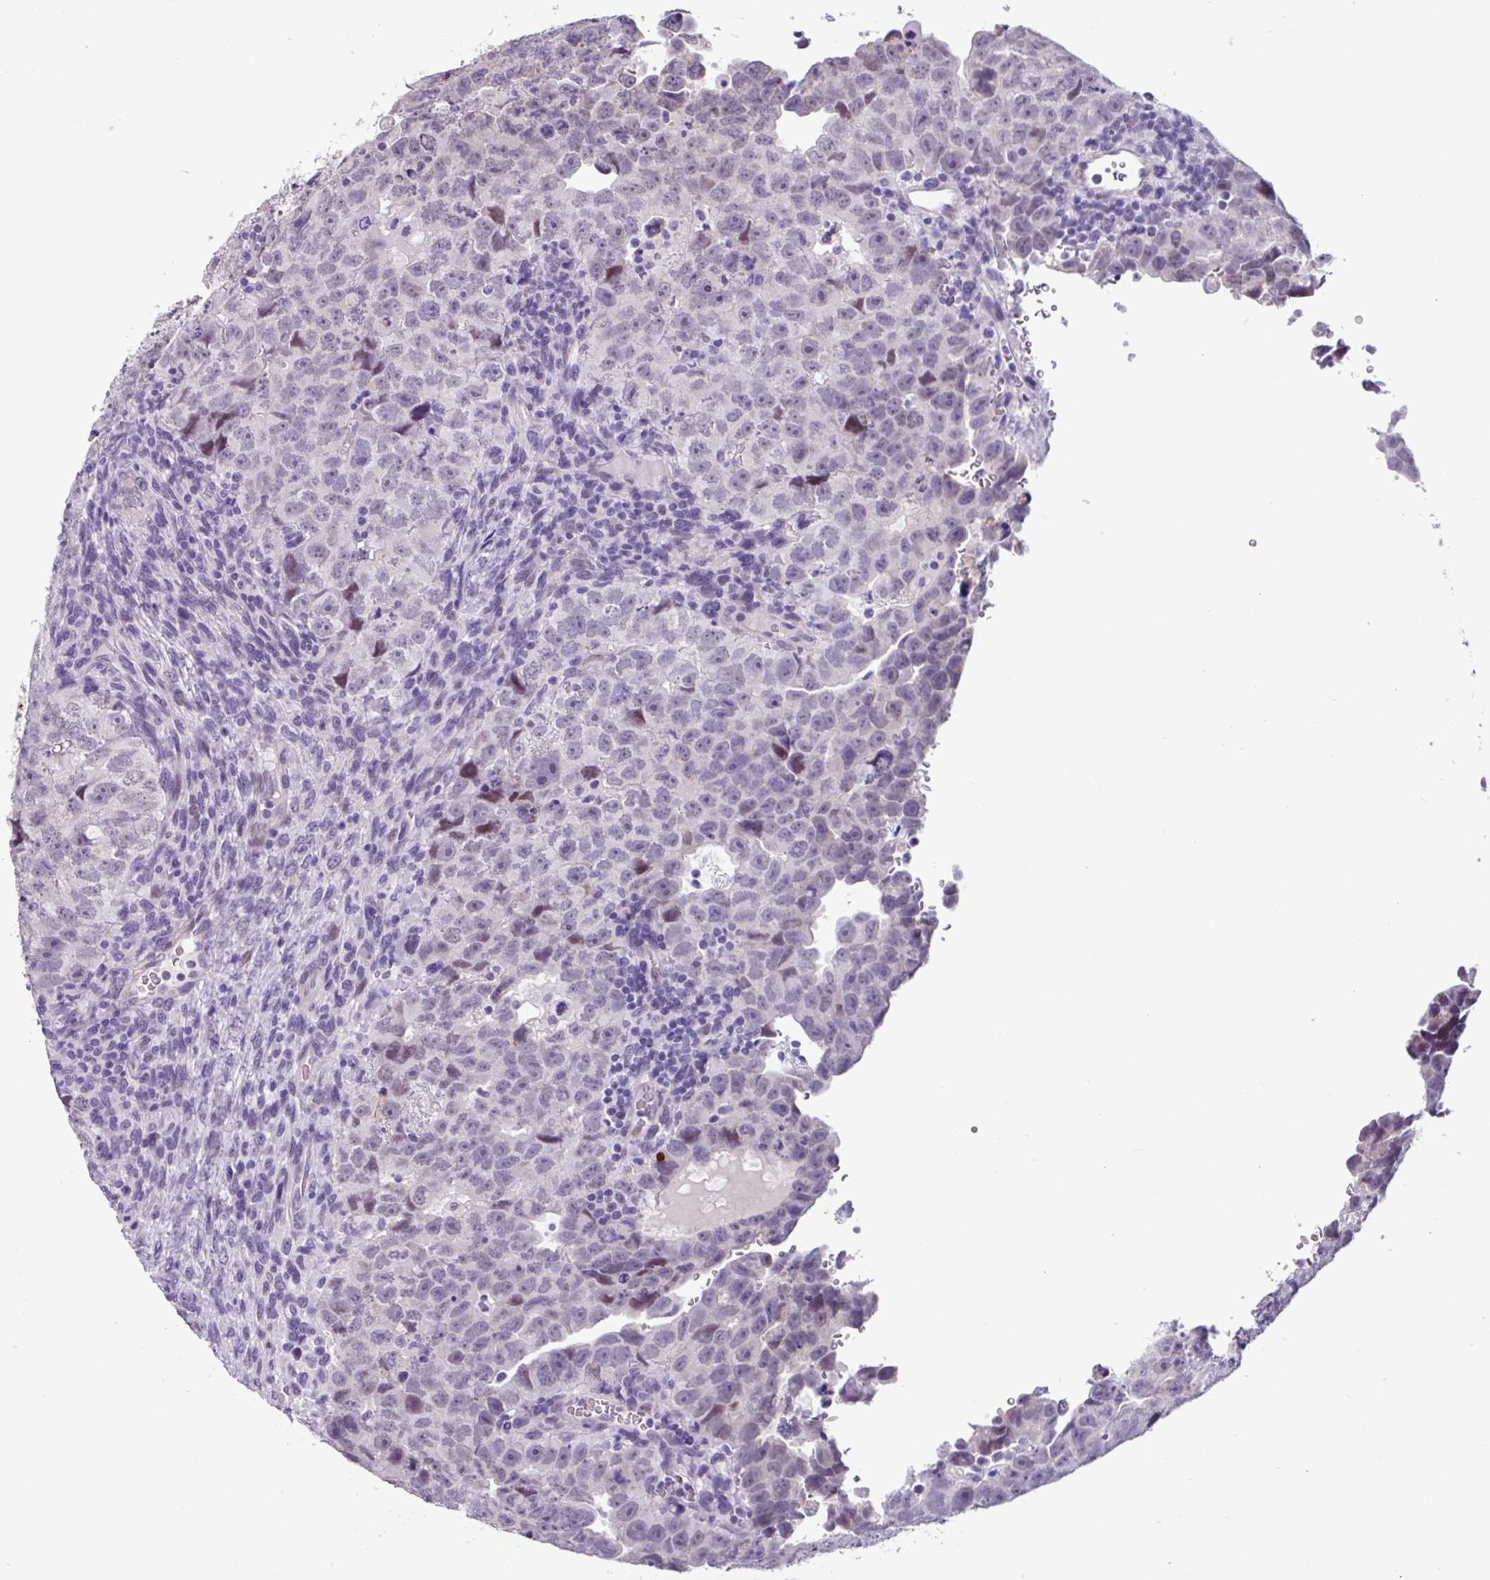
{"staining": {"intensity": "negative", "quantity": "none", "location": "none"}, "tissue": "testis cancer", "cell_type": "Tumor cells", "image_type": "cancer", "snomed": [{"axis": "morphology", "description": "Carcinoma, Embryonal, NOS"}, {"axis": "topography", "description": "Testis"}], "caption": "Immunohistochemistry (IHC) of testis cancer (embryonal carcinoma) shows no staining in tumor cells.", "gene": "OTX1", "patient": {"sex": "male", "age": 24}}